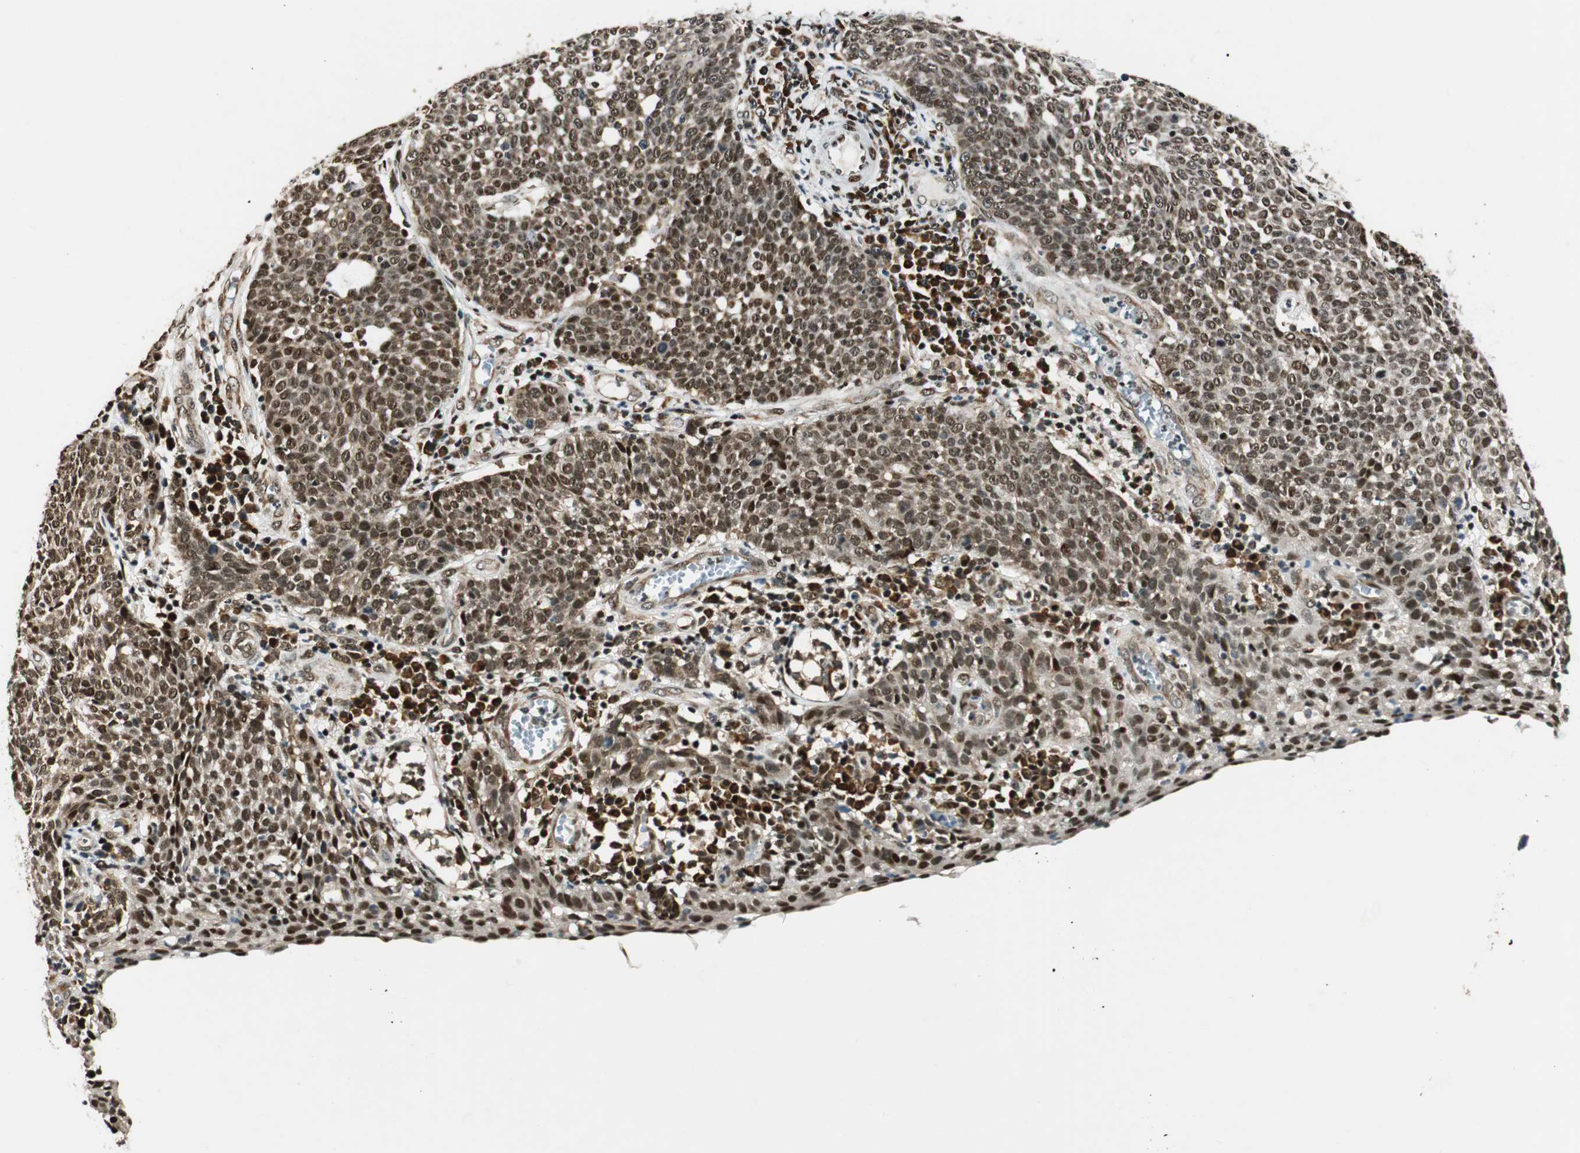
{"staining": {"intensity": "moderate", "quantity": ">75%", "location": "nuclear"}, "tissue": "cervical cancer", "cell_type": "Tumor cells", "image_type": "cancer", "snomed": [{"axis": "morphology", "description": "Squamous cell carcinoma, NOS"}, {"axis": "topography", "description": "Cervix"}], "caption": "Tumor cells reveal moderate nuclear staining in approximately >75% of cells in cervical squamous cell carcinoma.", "gene": "RING1", "patient": {"sex": "female", "age": 34}}